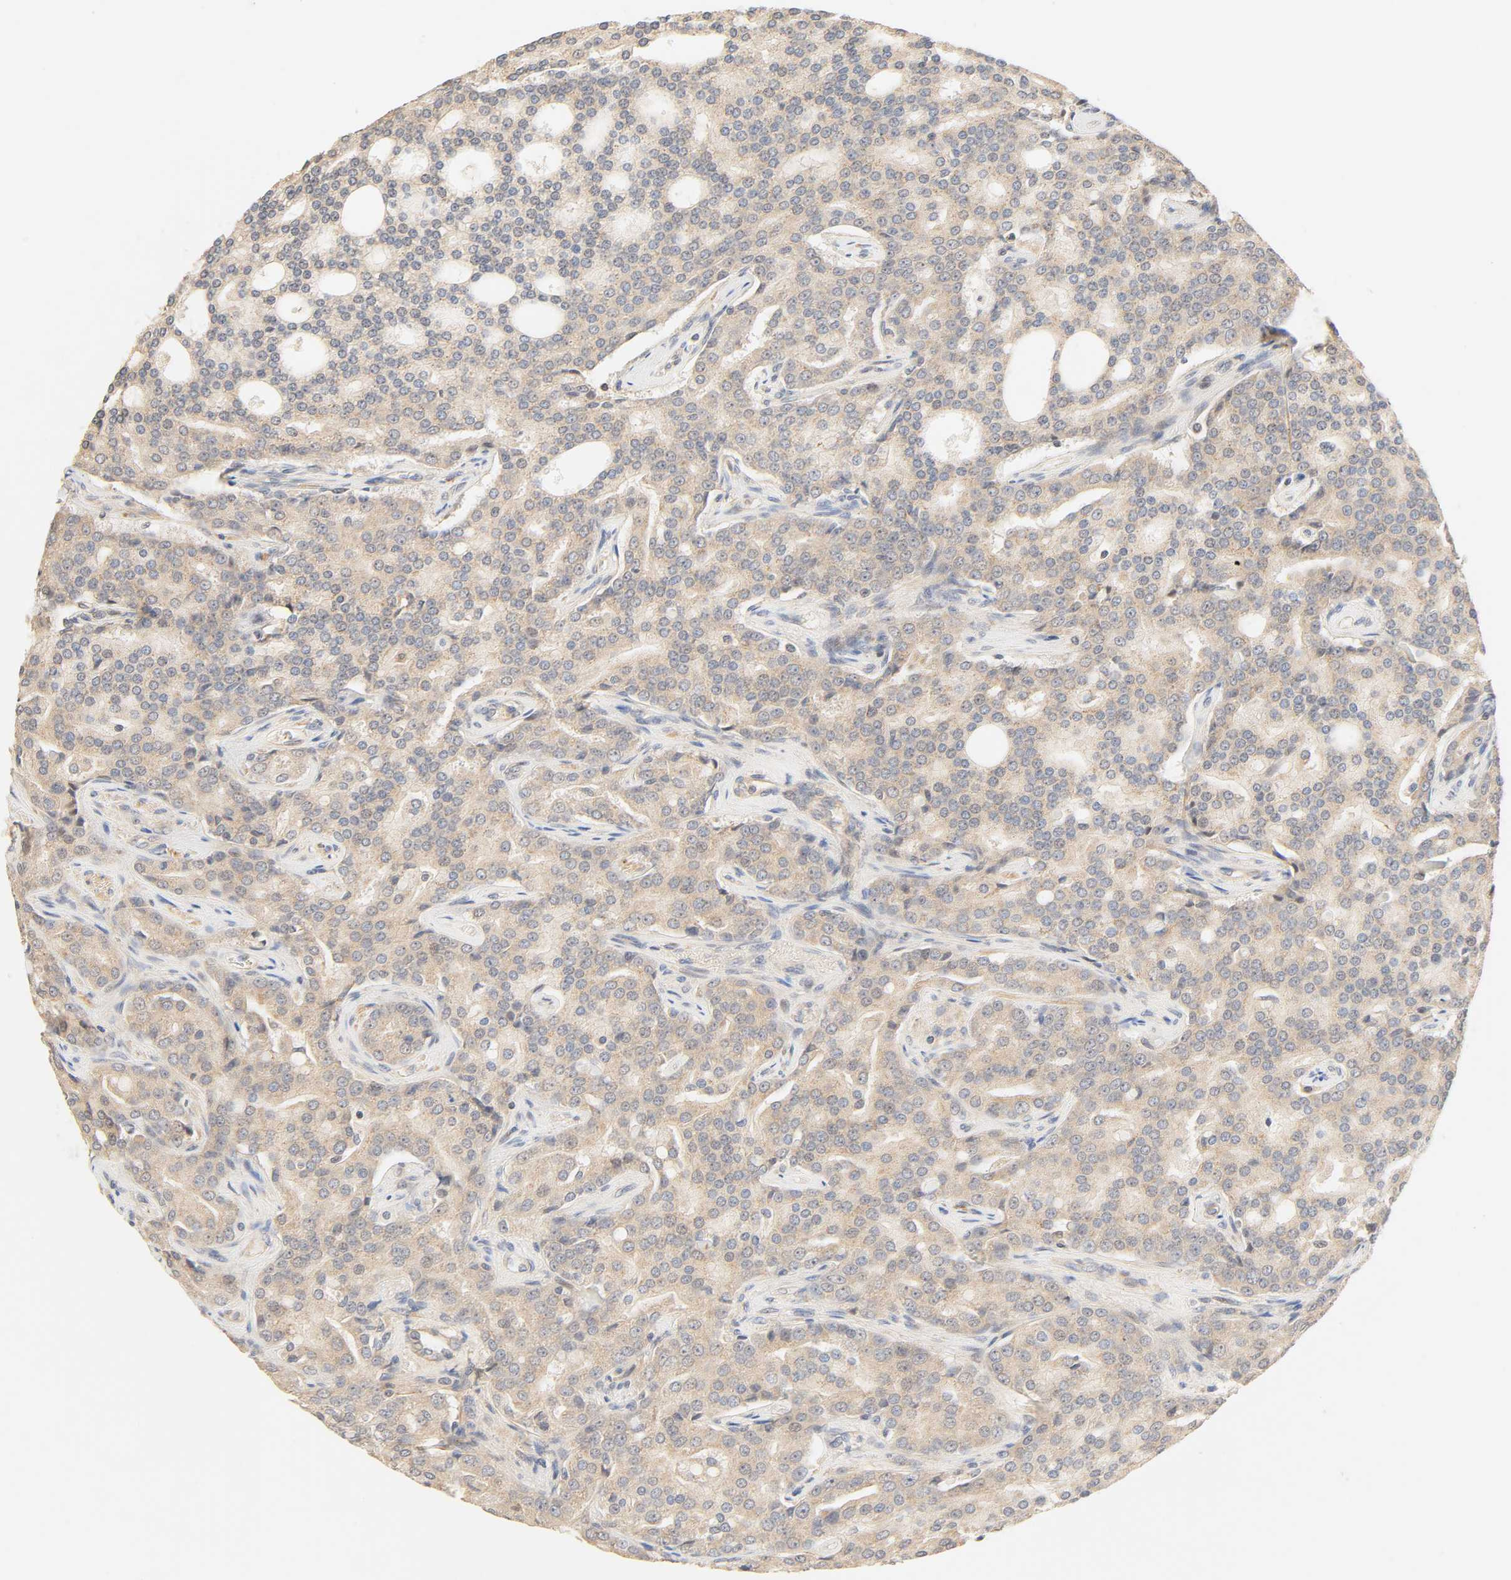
{"staining": {"intensity": "weak", "quantity": ">75%", "location": "cytoplasmic/membranous"}, "tissue": "prostate cancer", "cell_type": "Tumor cells", "image_type": "cancer", "snomed": [{"axis": "morphology", "description": "Adenocarcinoma, High grade"}, {"axis": "topography", "description": "Prostate"}], "caption": "The image exhibits a brown stain indicating the presence of a protein in the cytoplasmic/membranous of tumor cells in prostate cancer (adenocarcinoma (high-grade)).", "gene": "CACNA1G", "patient": {"sex": "male", "age": 72}}